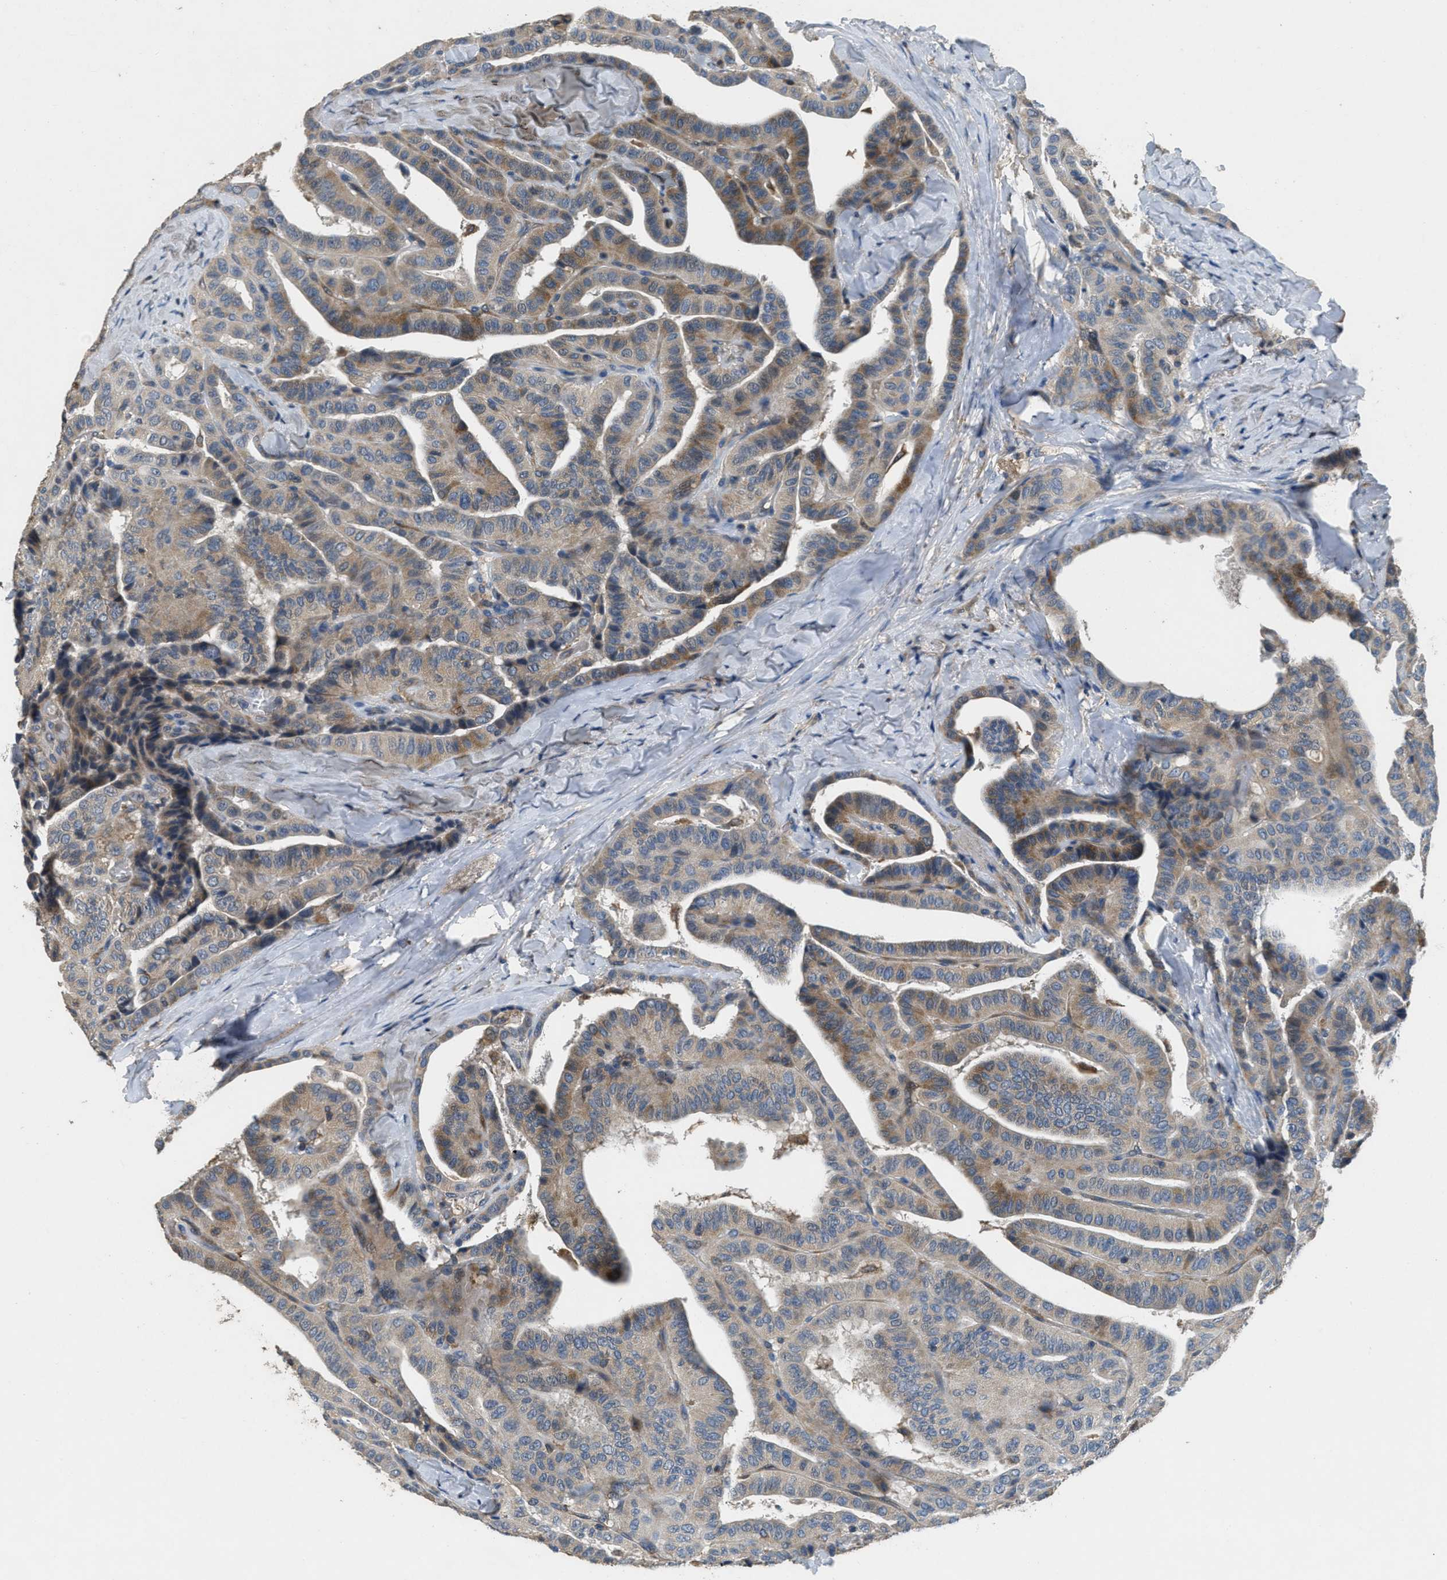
{"staining": {"intensity": "moderate", "quantity": "25%-75%", "location": "cytoplasmic/membranous"}, "tissue": "thyroid cancer", "cell_type": "Tumor cells", "image_type": "cancer", "snomed": [{"axis": "morphology", "description": "Papillary adenocarcinoma, NOS"}, {"axis": "topography", "description": "Thyroid gland"}], "caption": "Thyroid papillary adenocarcinoma tissue exhibits moderate cytoplasmic/membranous positivity in about 25%-75% of tumor cells, visualized by immunohistochemistry.", "gene": "DGKE", "patient": {"sex": "male", "age": 77}}